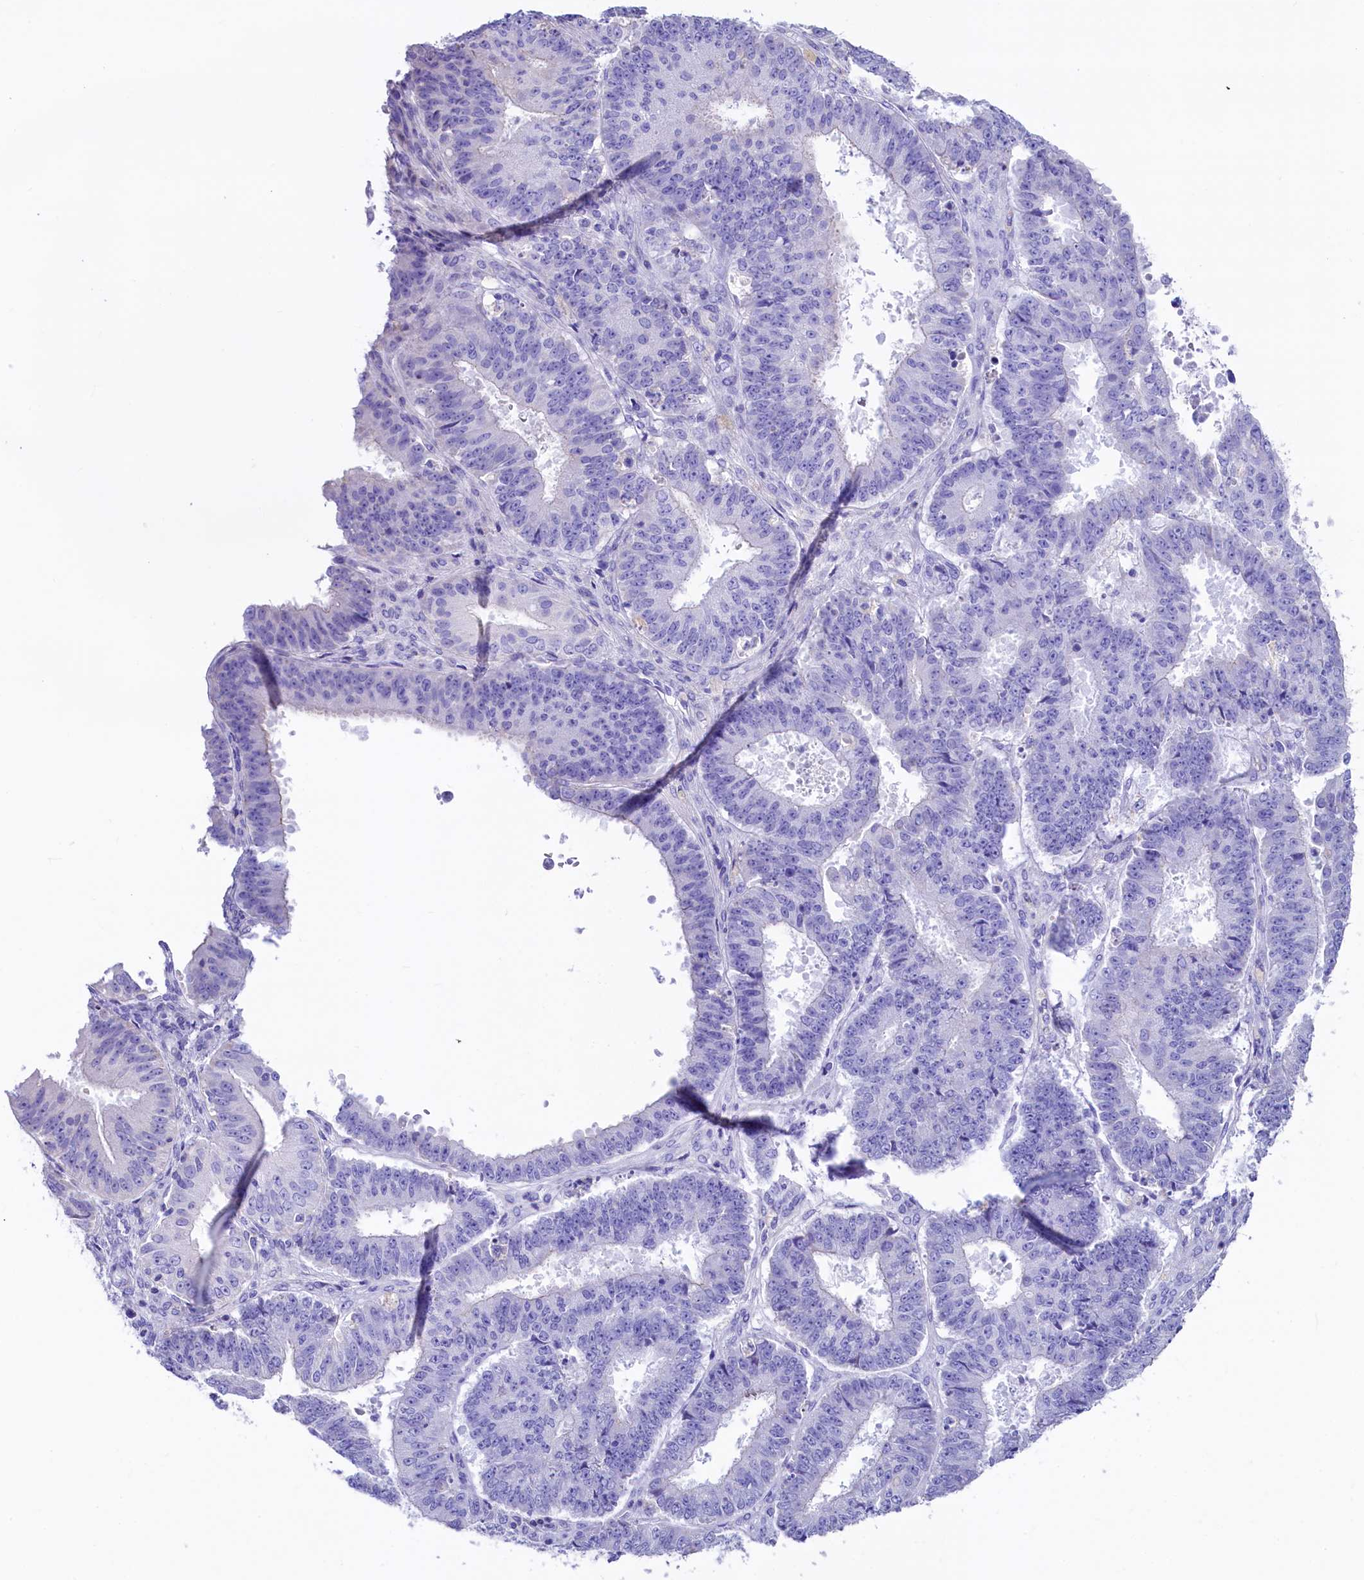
{"staining": {"intensity": "negative", "quantity": "none", "location": "none"}, "tissue": "ovarian cancer", "cell_type": "Tumor cells", "image_type": "cancer", "snomed": [{"axis": "morphology", "description": "Carcinoma, endometroid"}, {"axis": "topography", "description": "Appendix"}, {"axis": "topography", "description": "Ovary"}], "caption": "DAB immunohistochemical staining of ovarian endometroid carcinoma shows no significant expression in tumor cells.", "gene": "RBP3", "patient": {"sex": "female", "age": 42}}